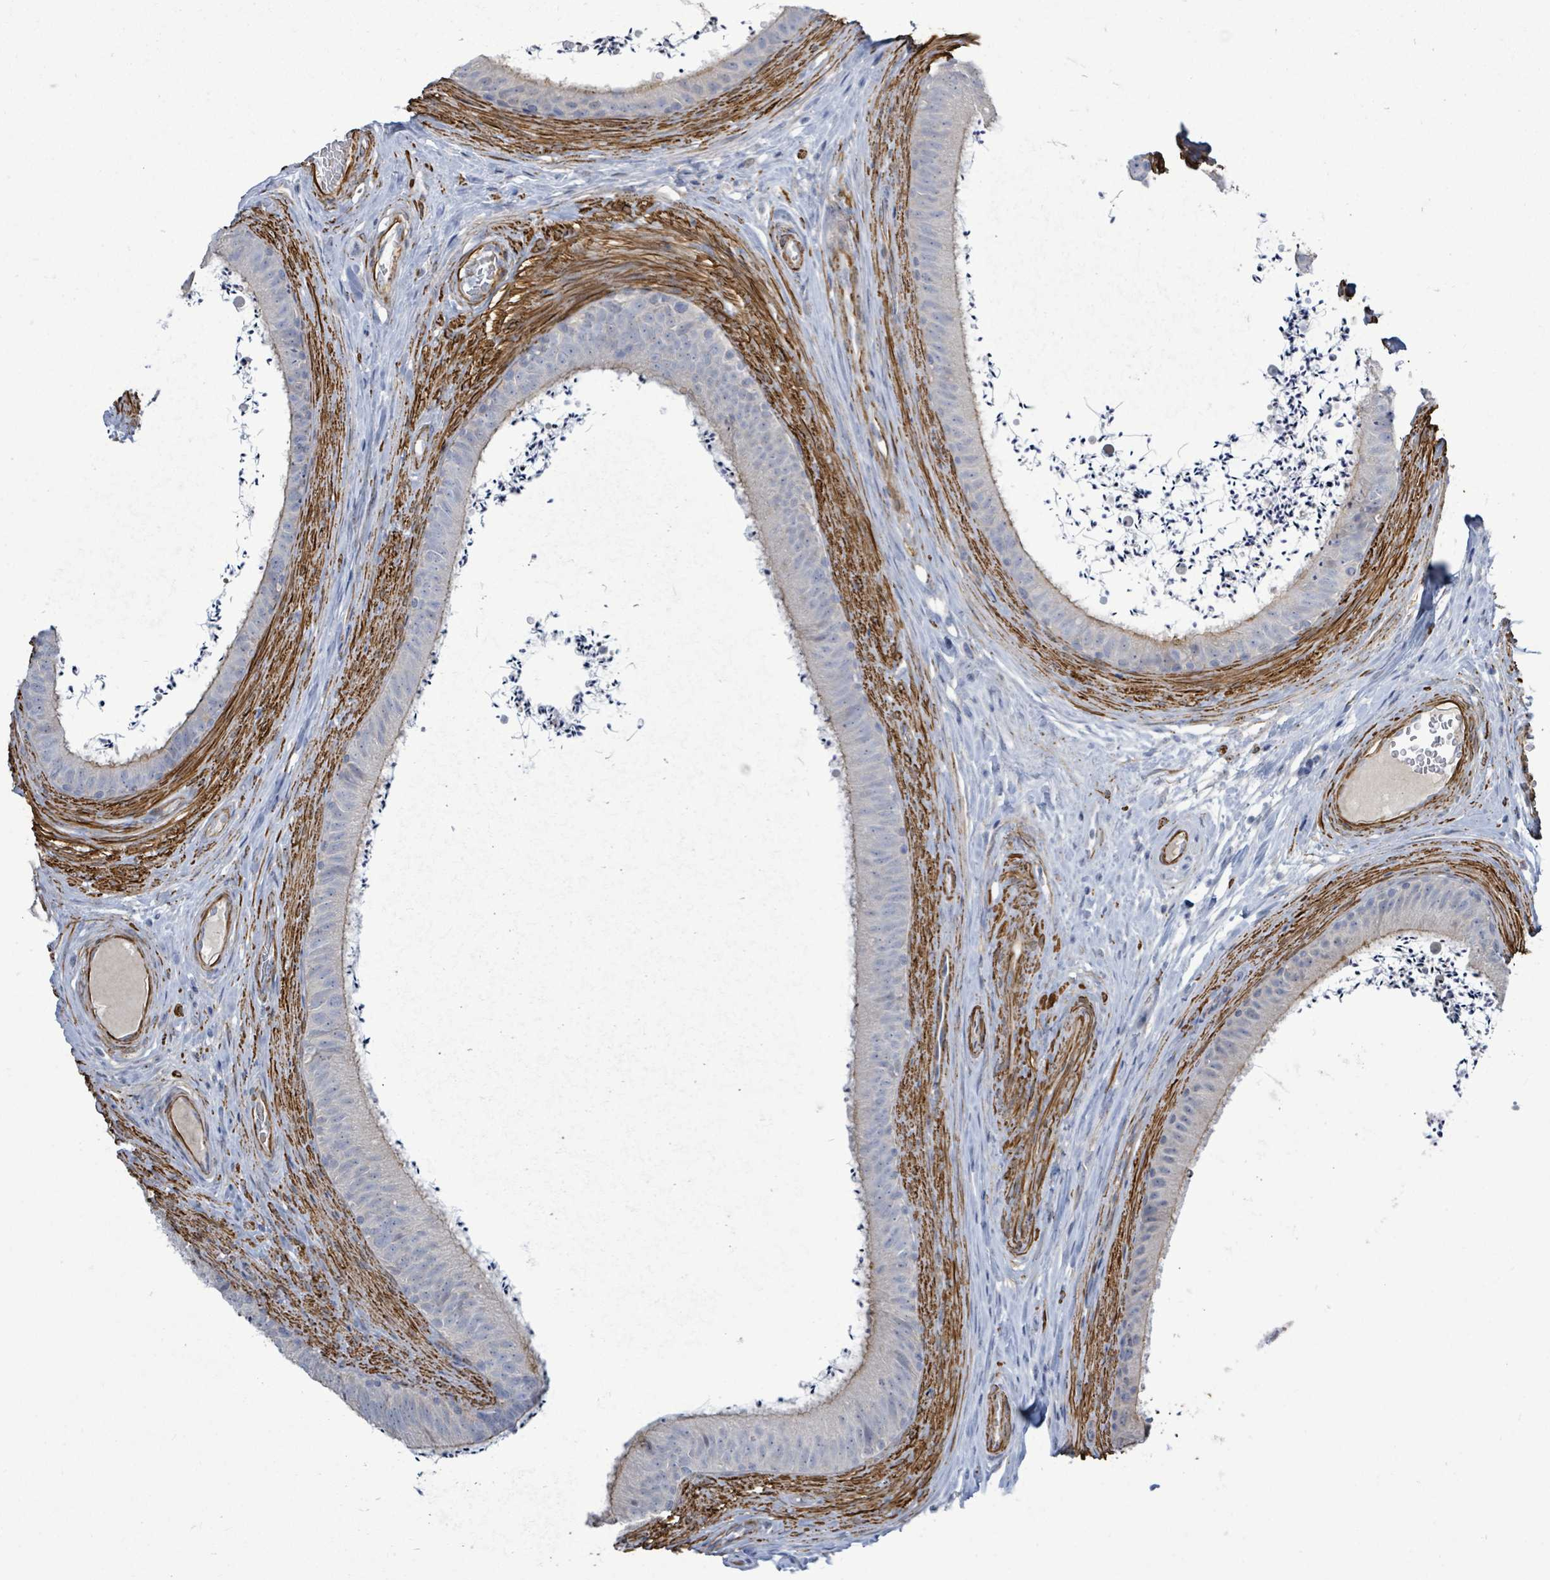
{"staining": {"intensity": "negative", "quantity": "none", "location": "none"}, "tissue": "epididymis", "cell_type": "Glandular cells", "image_type": "normal", "snomed": [{"axis": "morphology", "description": "Normal tissue, NOS"}, {"axis": "topography", "description": "Testis"}, {"axis": "topography", "description": "Epididymis"}], "caption": "This is an immunohistochemistry (IHC) photomicrograph of normal epididymis. There is no expression in glandular cells.", "gene": "DMRTC1B", "patient": {"sex": "male", "age": 41}}